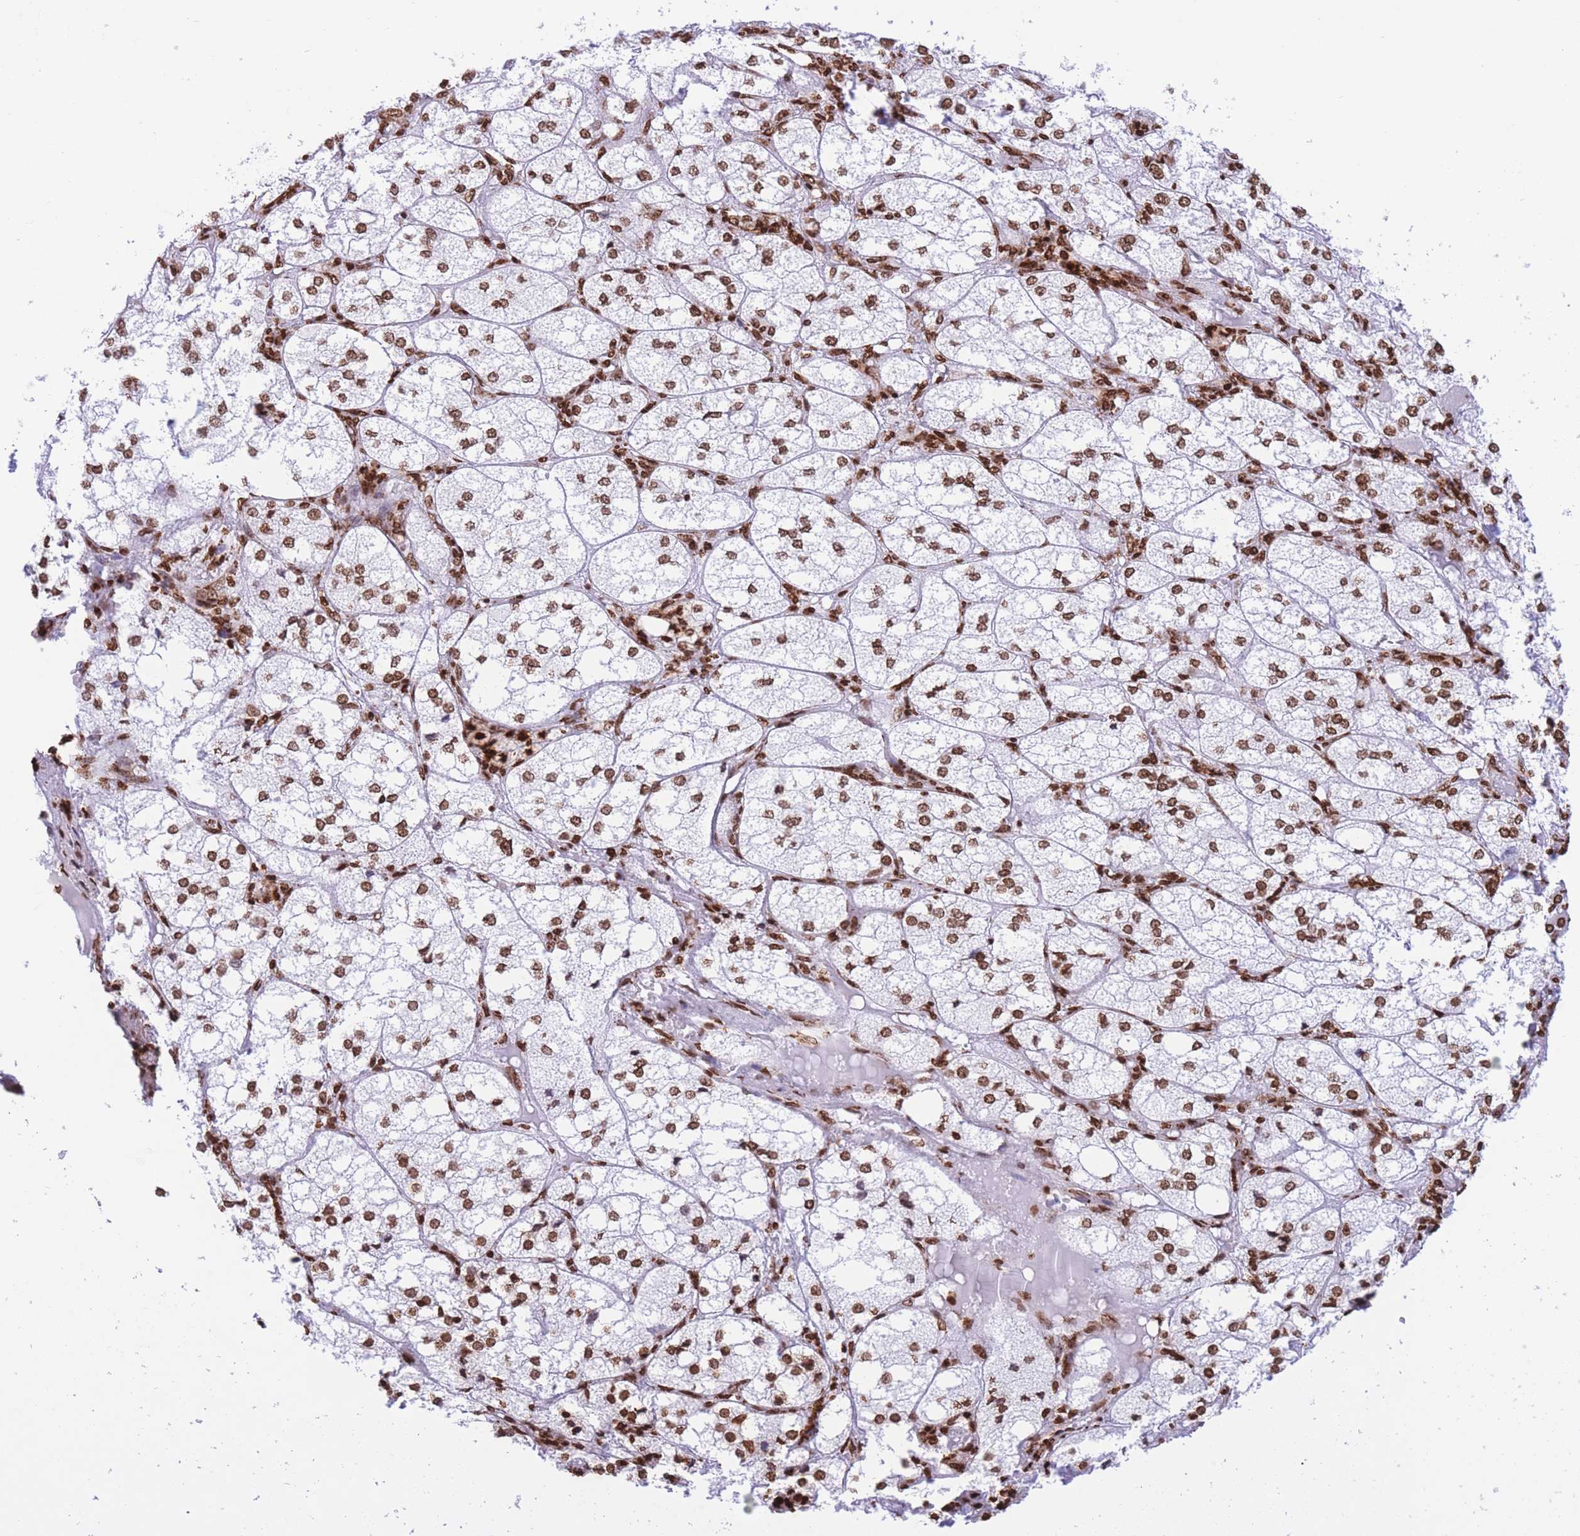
{"staining": {"intensity": "strong", "quantity": ">75%", "location": "nuclear"}, "tissue": "adrenal gland", "cell_type": "Glandular cells", "image_type": "normal", "snomed": [{"axis": "morphology", "description": "Normal tissue, NOS"}, {"axis": "topography", "description": "Adrenal gland"}], "caption": "Protein staining of benign adrenal gland exhibits strong nuclear expression in about >75% of glandular cells.", "gene": "H2BC10", "patient": {"sex": "female", "age": 61}}